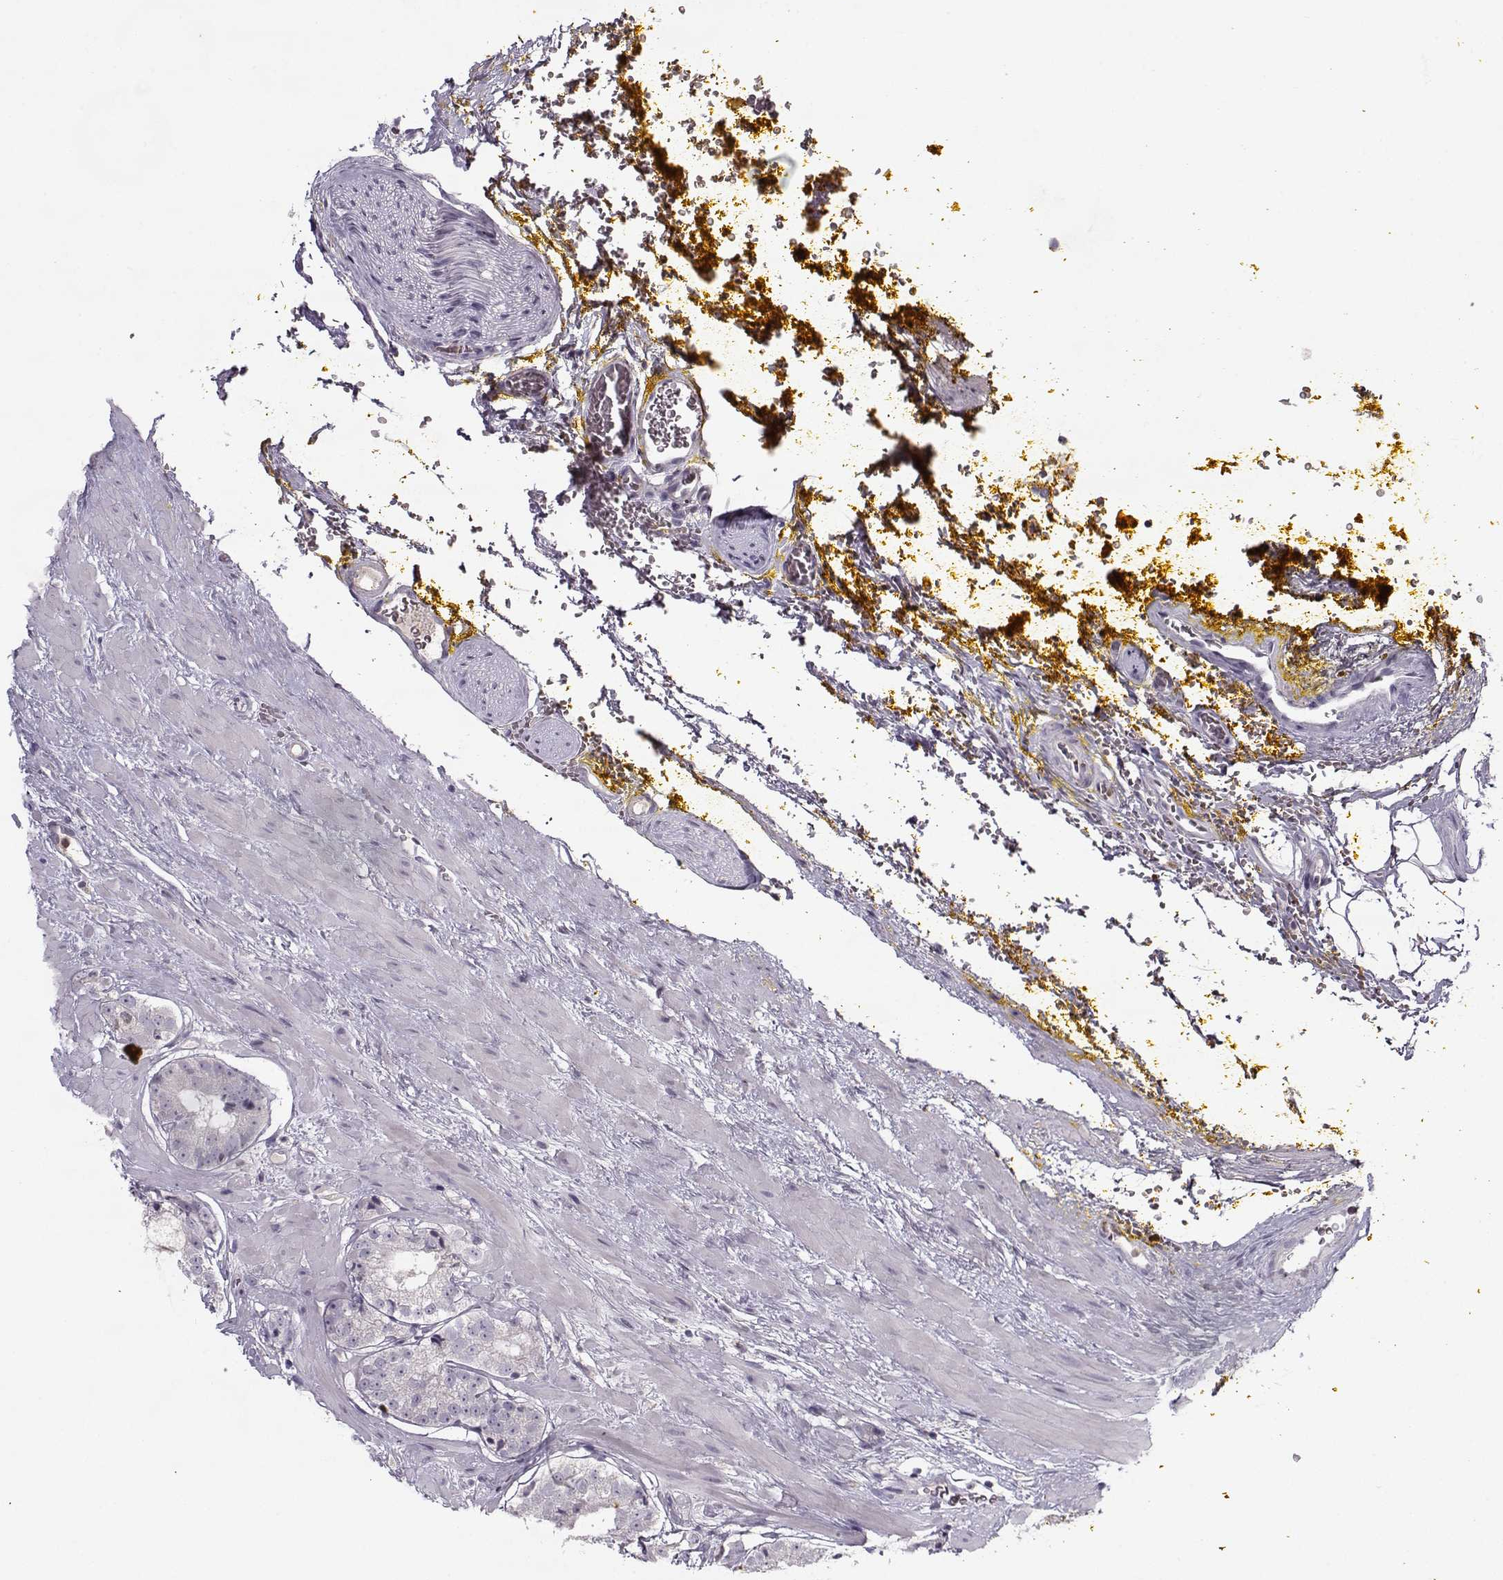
{"staining": {"intensity": "negative", "quantity": "none", "location": "none"}, "tissue": "prostate cancer", "cell_type": "Tumor cells", "image_type": "cancer", "snomed": [{"axis": "morphology", "description": "Adenocarcinoma, Low grade"}, {"axis": "topography", "description": "Prostate"}], "caption": "High magnification brightfield microscopy of prostate cancer (adenocarcinoma (low-grade)) stained with DAB (3,3'-diaminobenzidine) (brown) and counterstained with hematoxylin (blue): tumor cells show no significant staining.", "gene": "ACOT11", "patient": {"sex": "male", "age": 60}}